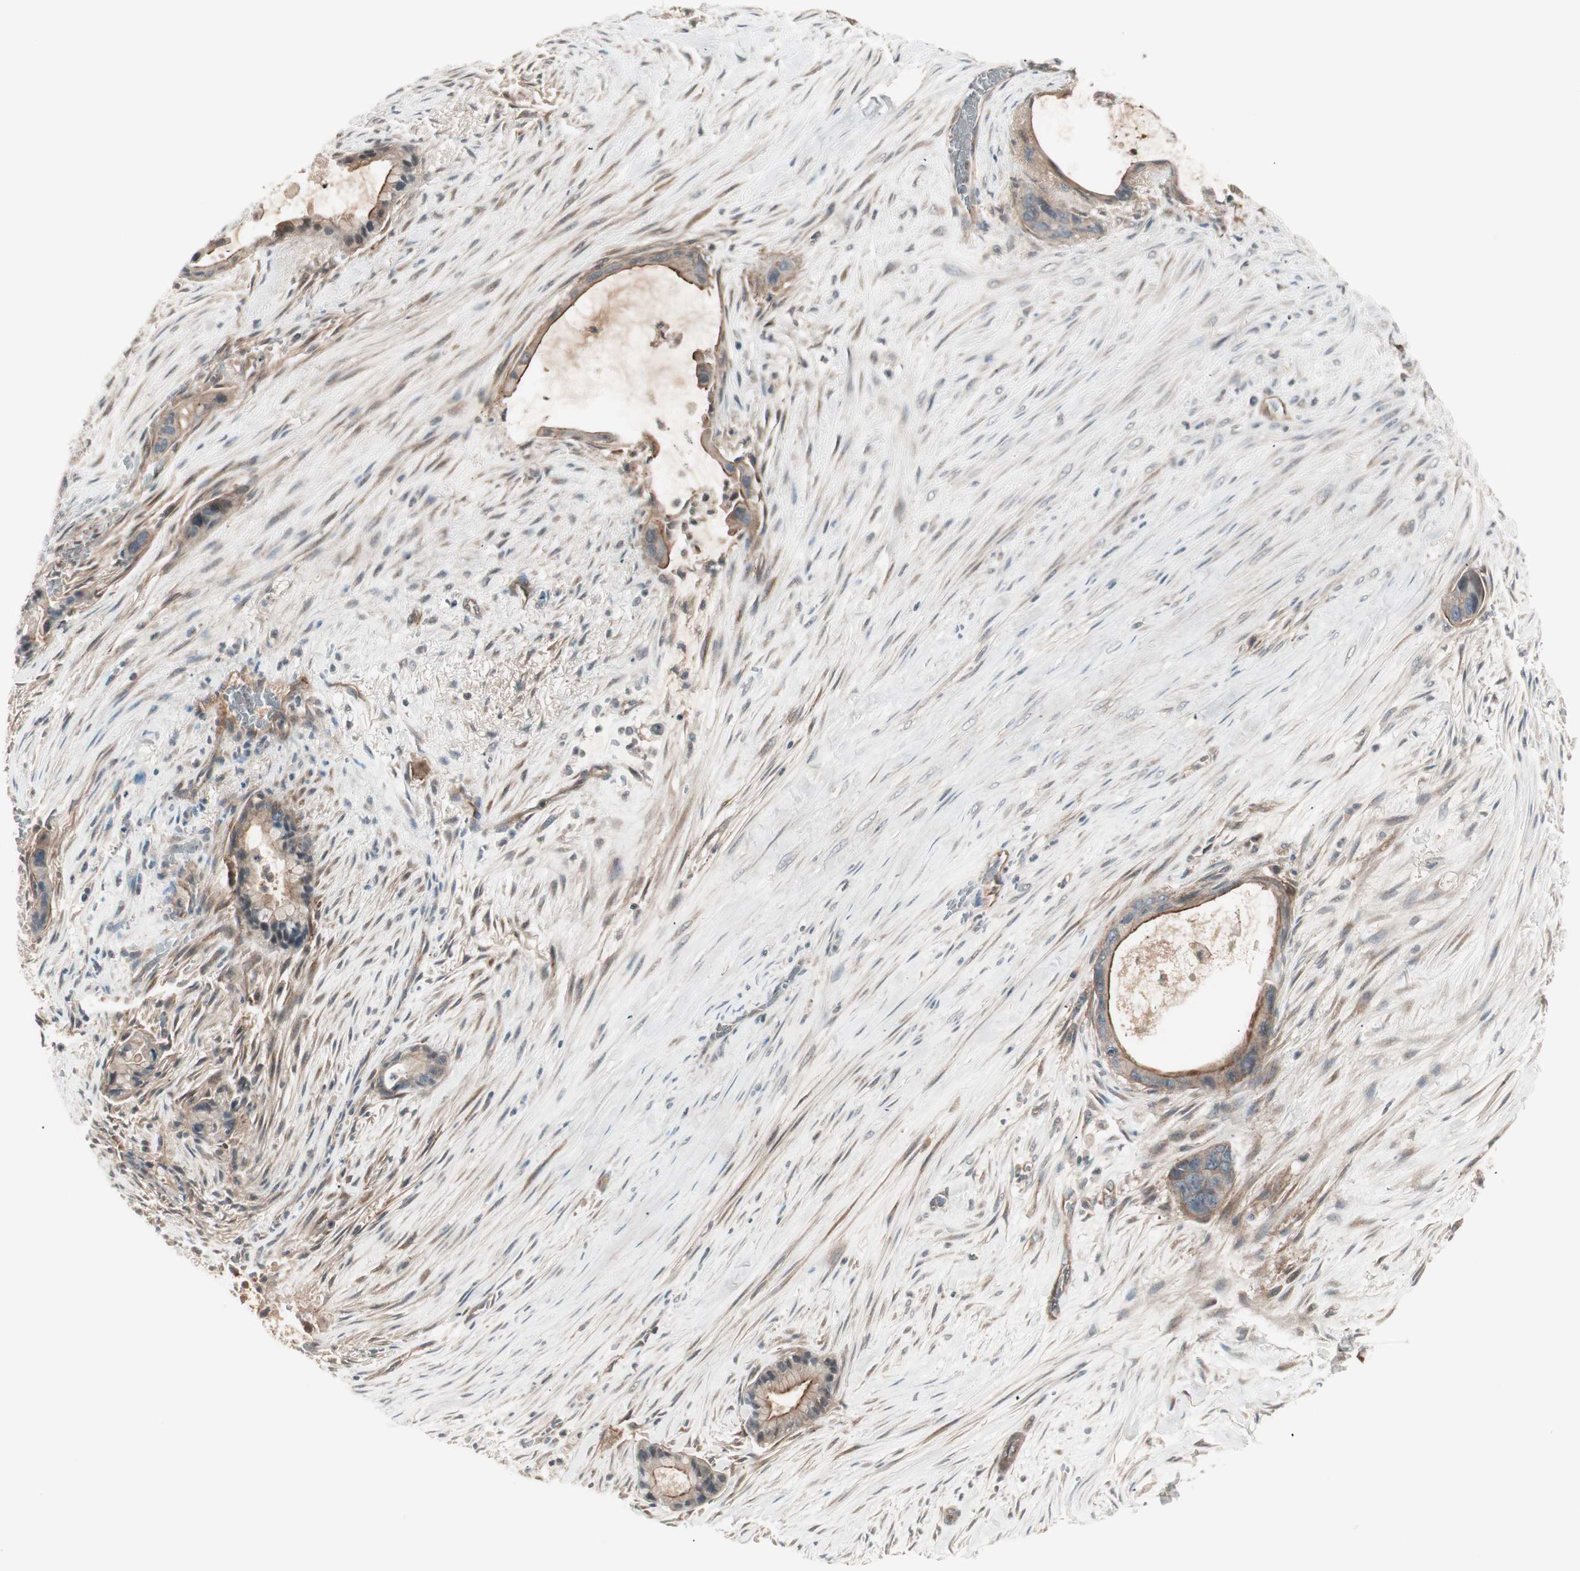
{"staining": {"intensity": "strong", "quantity": ">75%", "location": "cytoplasmic/membranous"}, "tissue": "liver cancer", "cell_type": "Tumor cells", "image_type": "cancer", "snomed": [{"axis": "morphology", "description": "Cholangiocarcinoma"}, {"axis": "topography", "description": "Liver"}], "caption": "Liver cancer (cholangiocarcinoma) was stained to show a protein in brown. There is high levels of strong cytoplasmic/membranous staining in approximately >75% of tumor cells.", "gene": "TFPI", "patient": {"sex": "female", "age": 55}}